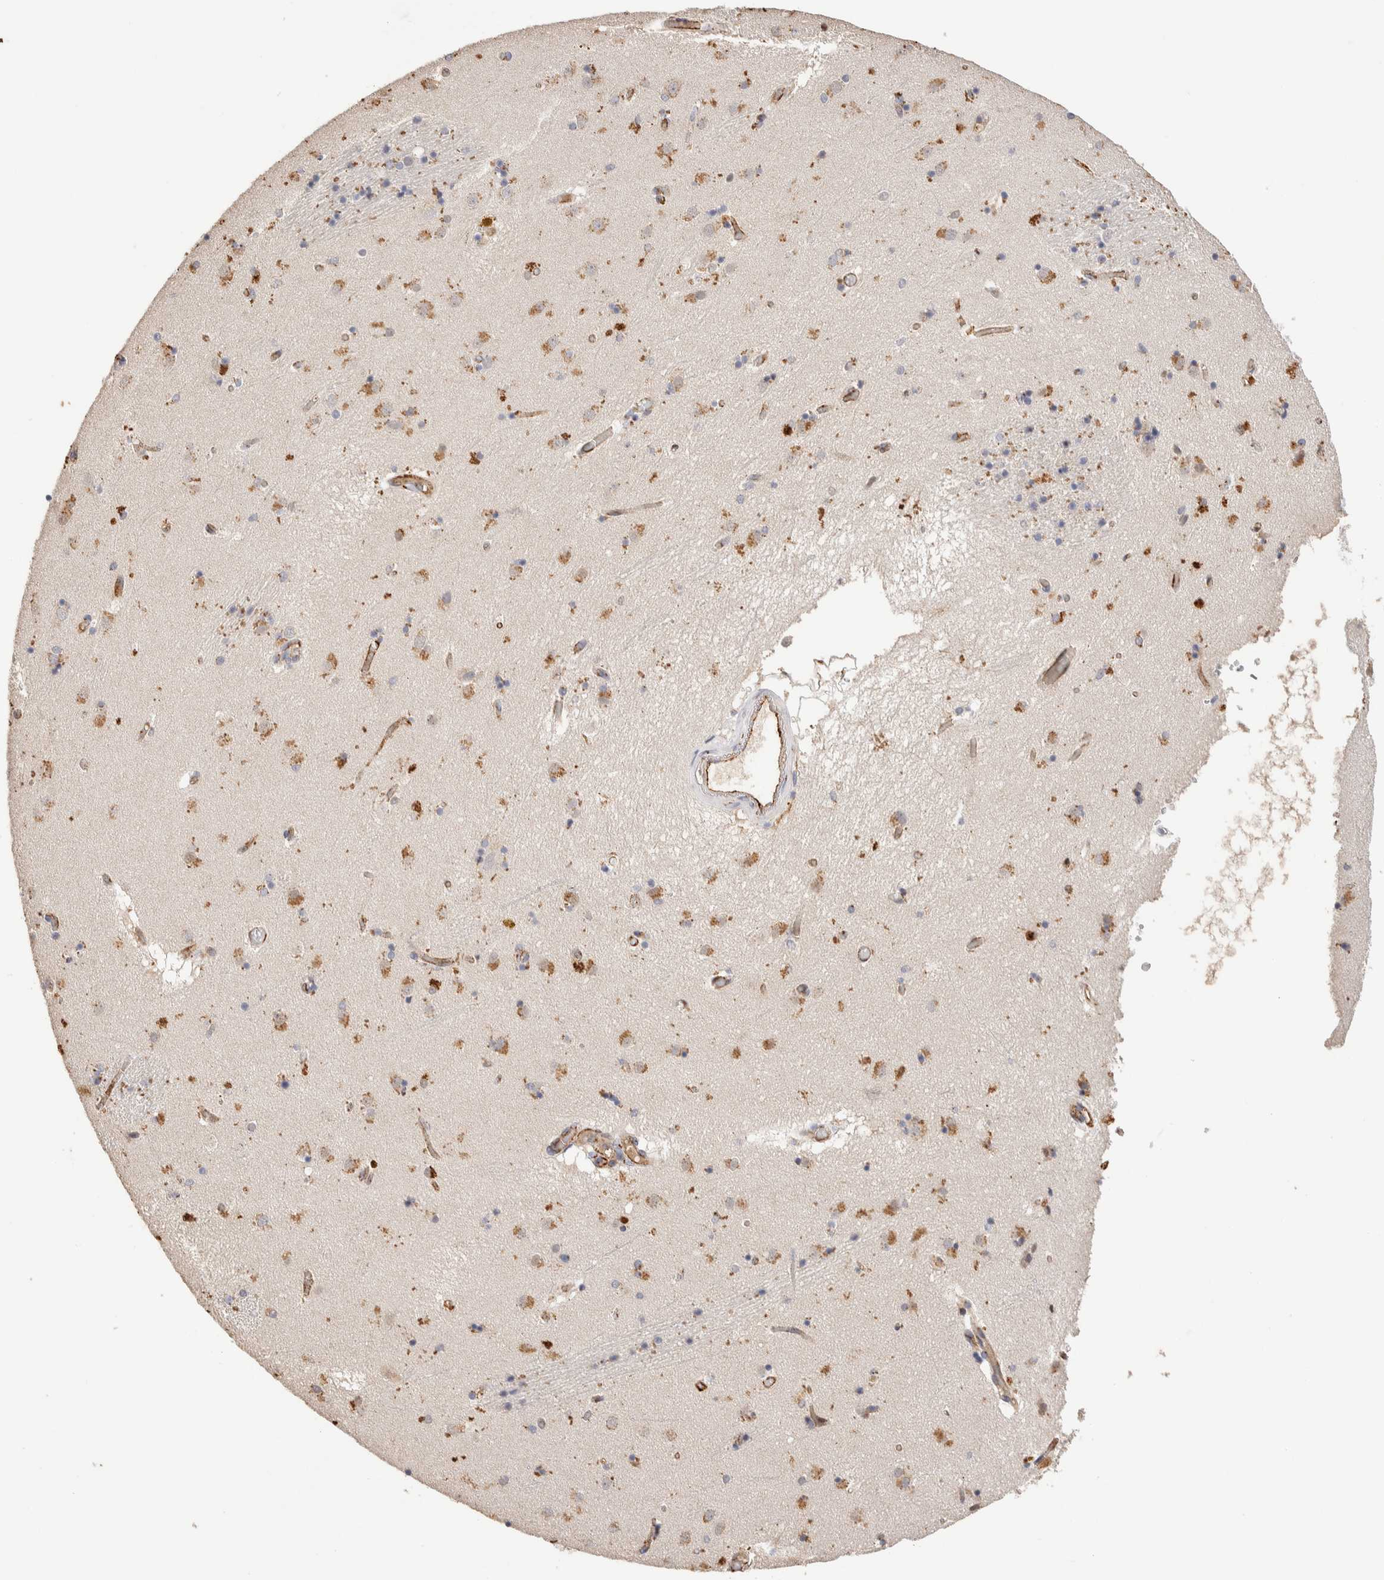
{"staining": {"intensity": "weak", "quantity": "<25%", "location": "cytoplasmic/membranous"}, "tissue": "caudate", "cell_type": "Glial cells", "image_type": "normal", "snomed": [{"axis": "morphology", "description": "Normal tissue, NOS"}, {"axis": "topography", "description": "Lateral ventricle wall"}], "caption": "Glial cells show no significant protein staining in benign caudate. (Immunohistochemistry, brightfield microscopy, high magnification).", "gene": "NSMAF", "patient": {"sex": "male", "age": 70}}